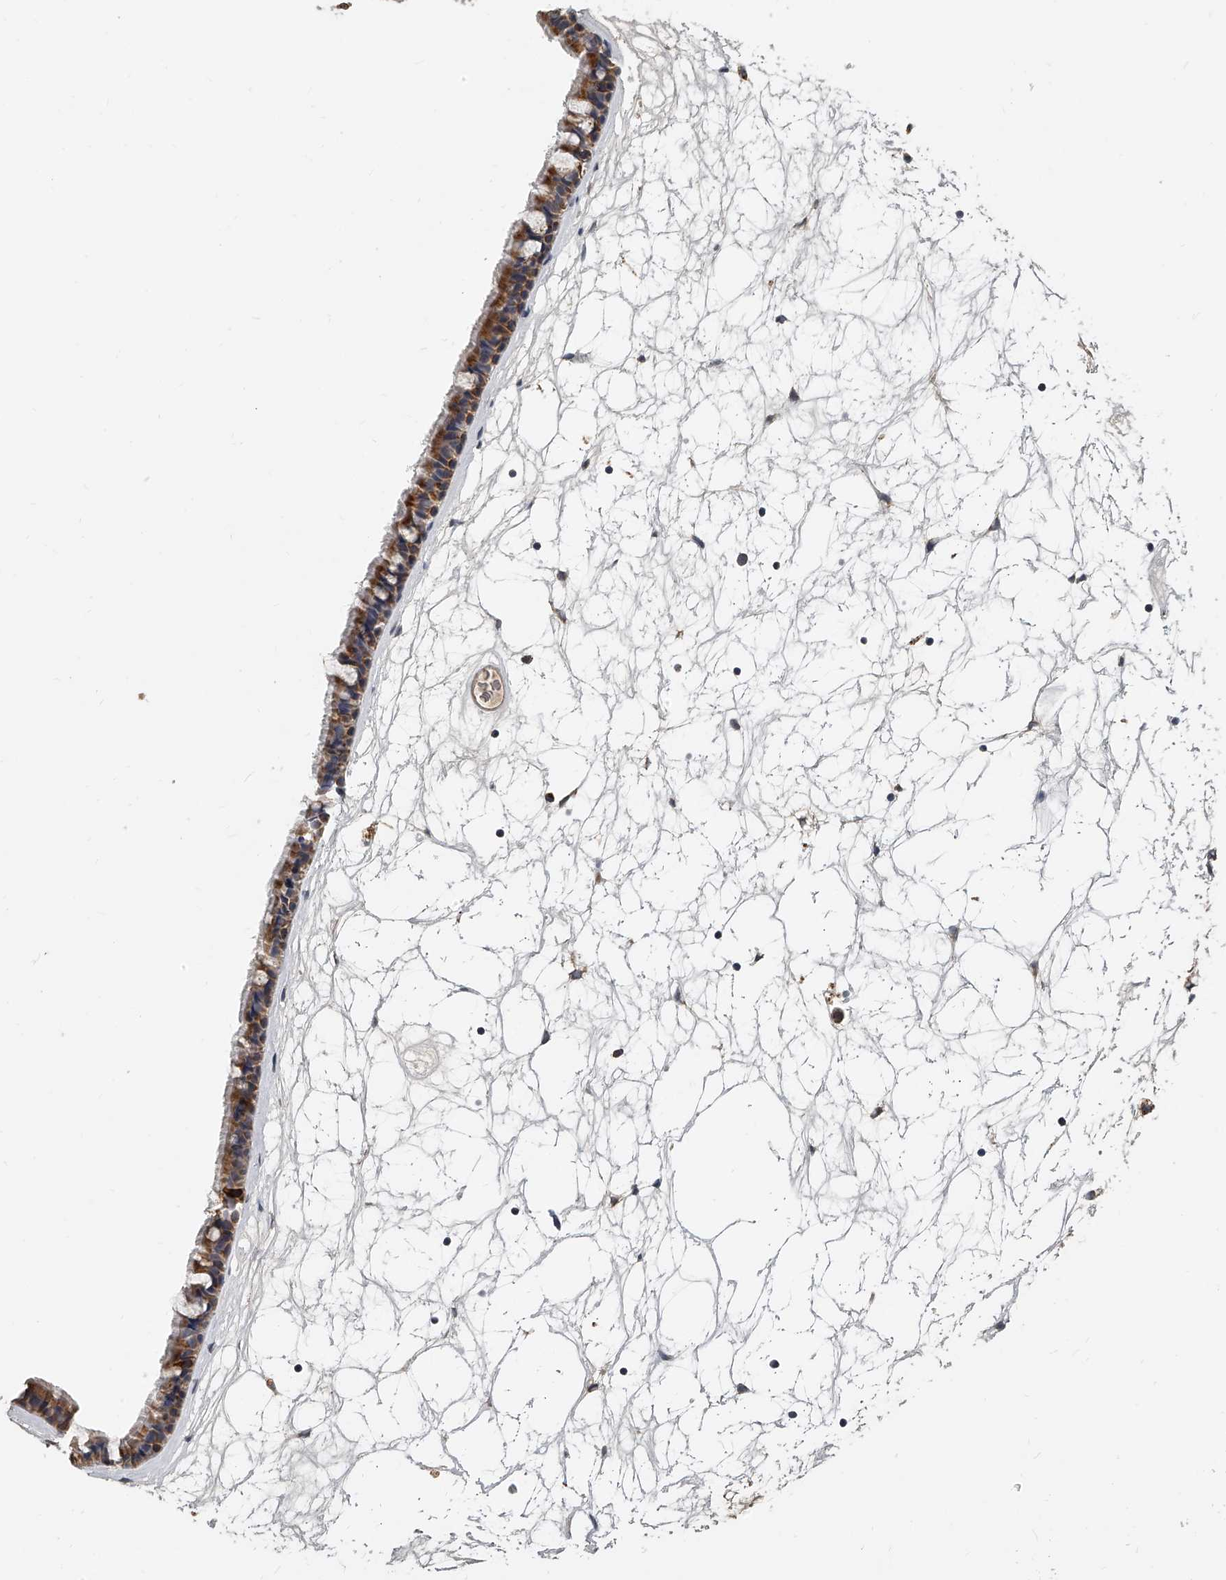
{"staining": {"intensity": "moderate", "quantity": ">75%", "location": "cytoplasmic/membranous"}, "tissue": "nasopharynx", "cell_type": "Respiratory epithelial cells", "image_type": "normal", "snomed": [{"axis": "morphology", "description": "Normal tissue, NOS"}, {"axis": "topography", "description": "Nasopharynx"}], "caption": "Protein staining by immunohistochemistry shows moderate cytoplasmic/membranous staining in about >75% of respiratory epithelial cells in benign nasopharynx. Nuclei are stained in blue.", "gene": "KLHL7", "patient": {"sex": "male", "age": 64}}